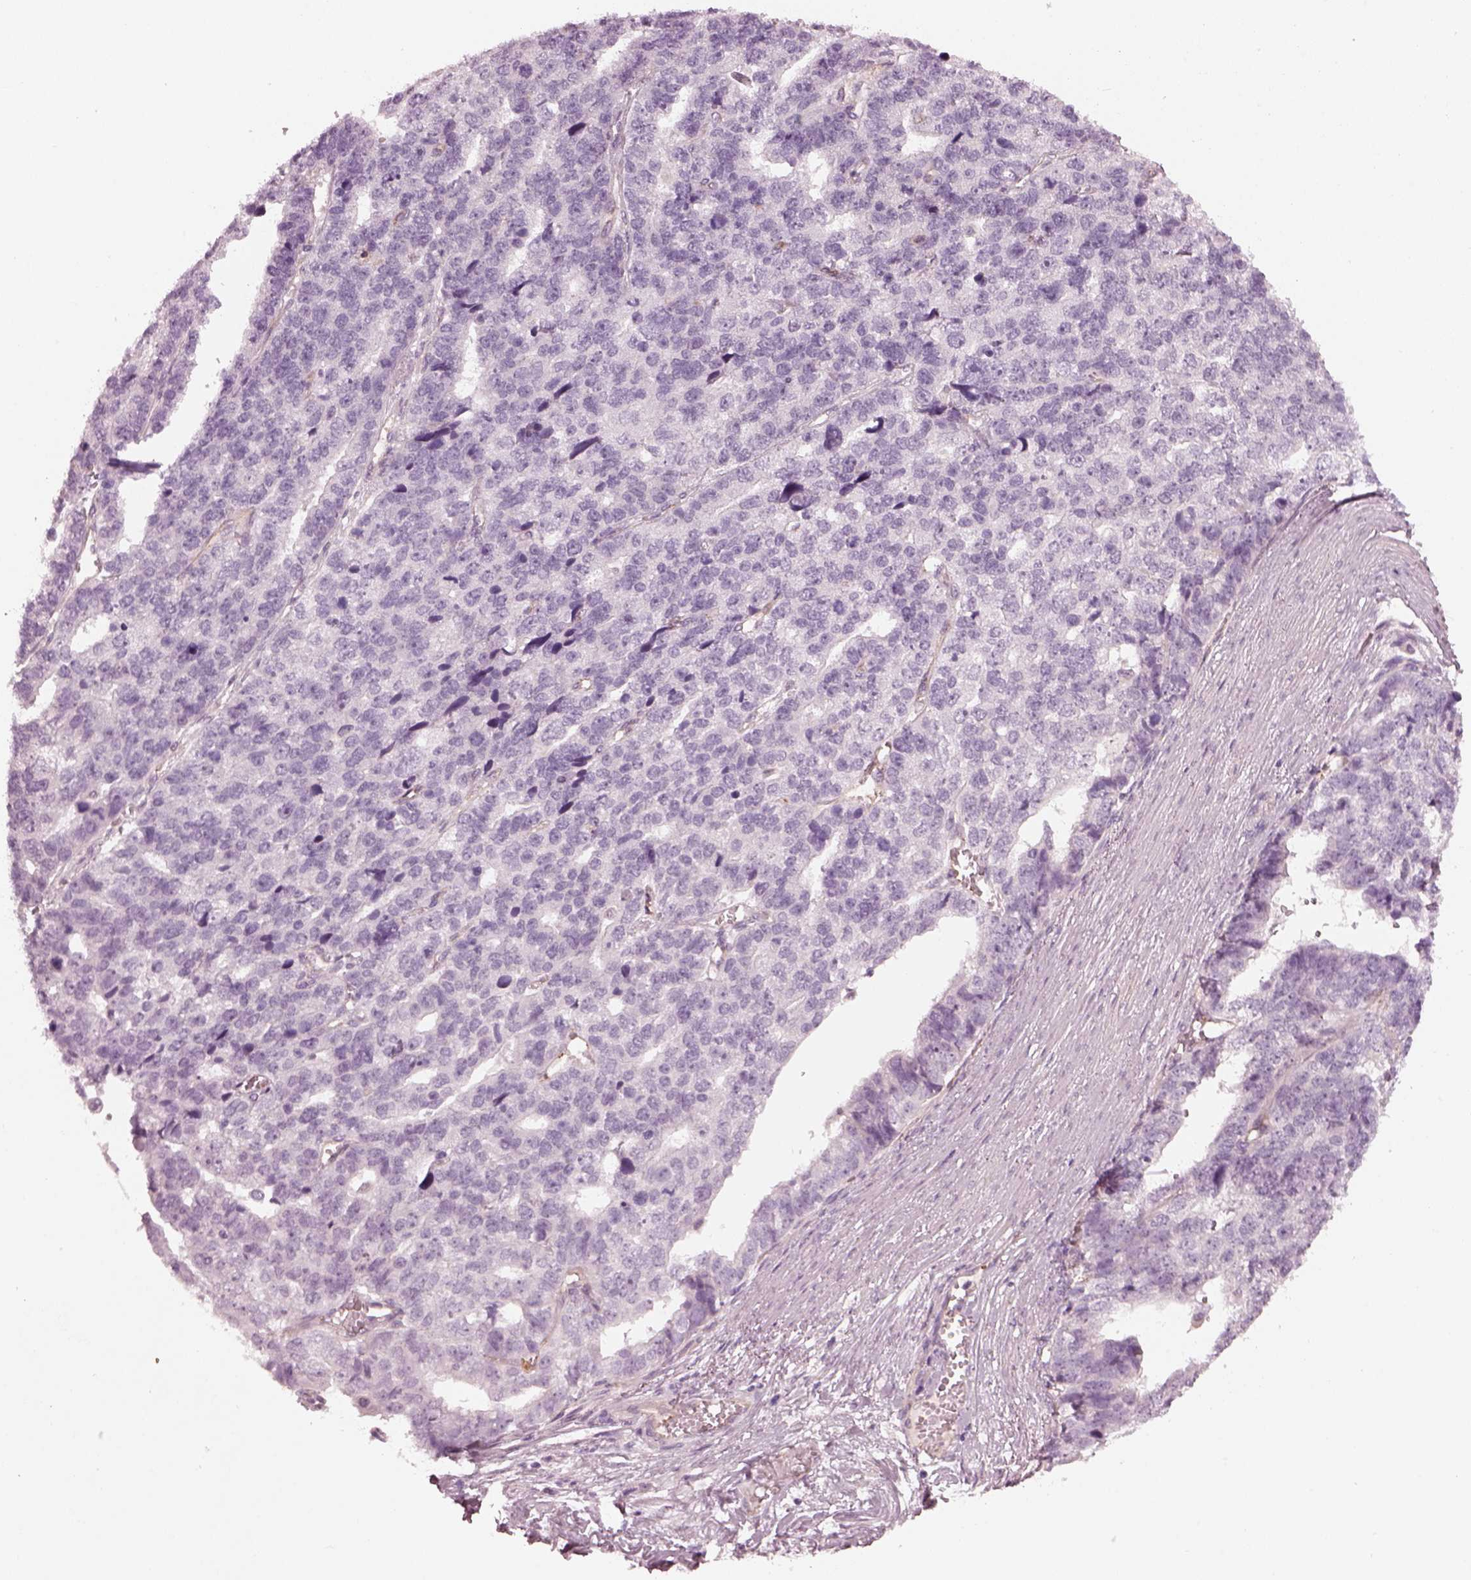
{"staining": {"intensity": "negative", "quantity": "none", "location": "none"}, "tissue": "stomach cancer", "cell_type": "Tumor cells", "image_type": "cancer", "snomed": [{"axis": "morphology", "description": "Adenocarcinoma, NOS"}, {"axis": "topography", "description": "Stomach"}], "caption": "Human stomach adenocarcinoma stained for a protein using immunohistochemistry displays no positivity in tumor cells.", "gene": "EIF4E1B", "patient": {"sex": "male", "age": 69}}